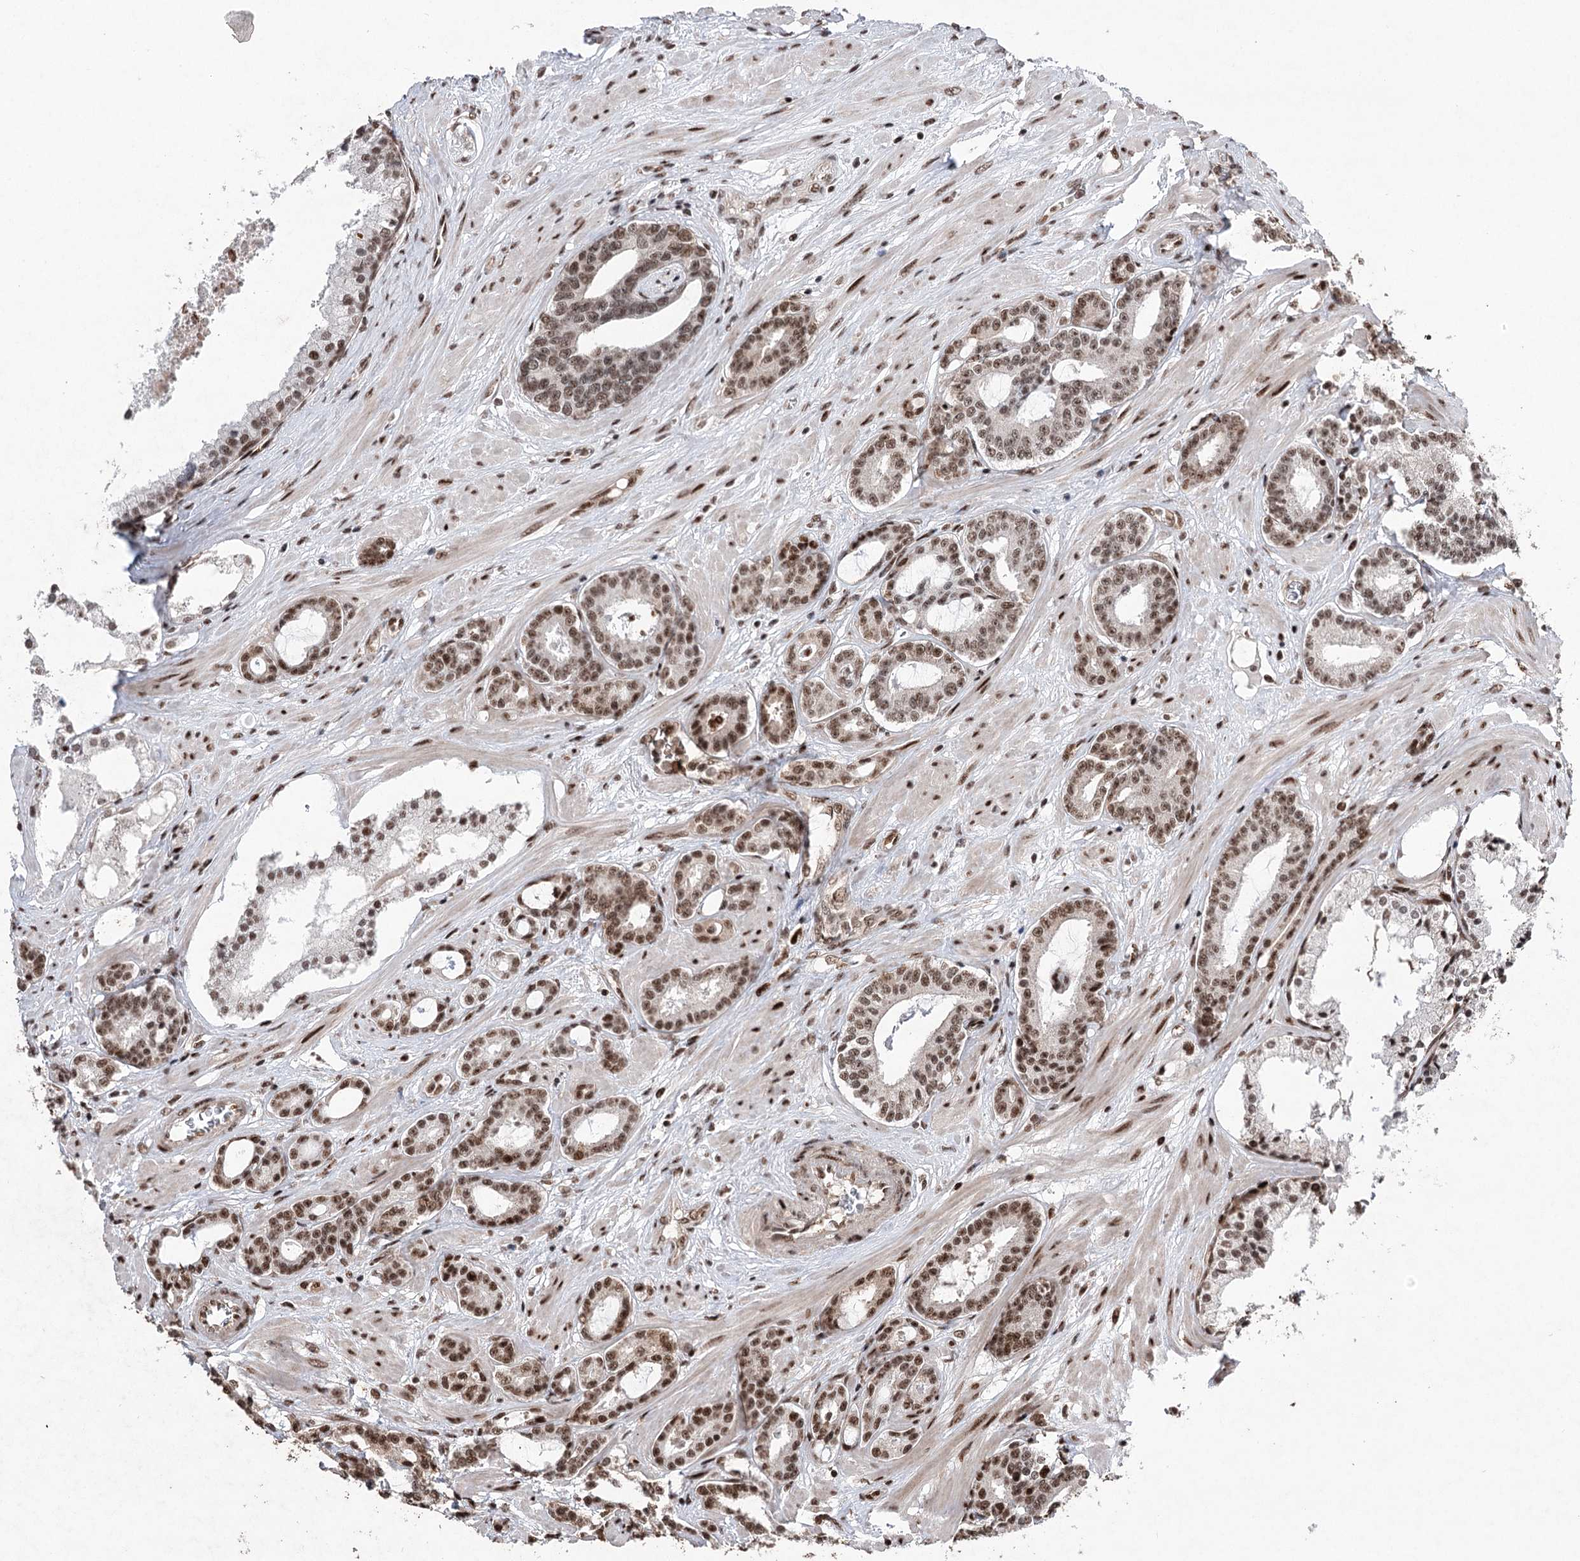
{"staining": {"intensity": "moderate", "quantity": ">75%", "location": "nuclear"}, "tissue": "prostate cancer", "cell_type": "Tumor cells", "image_type": "cancer", "snomed": [{"axis": "morphology", "description": "Adenocarcinoma, High grade"}, {"axis": "topography", "description": "Prostate"}], "caption": "Human prostate cancer (adenocarcinoma (high-grade)) stained with a protein marker shows moderate staining in tumor cells.", "gene": "PDCD4", "patient": {"sex": "male", "age": 58}}